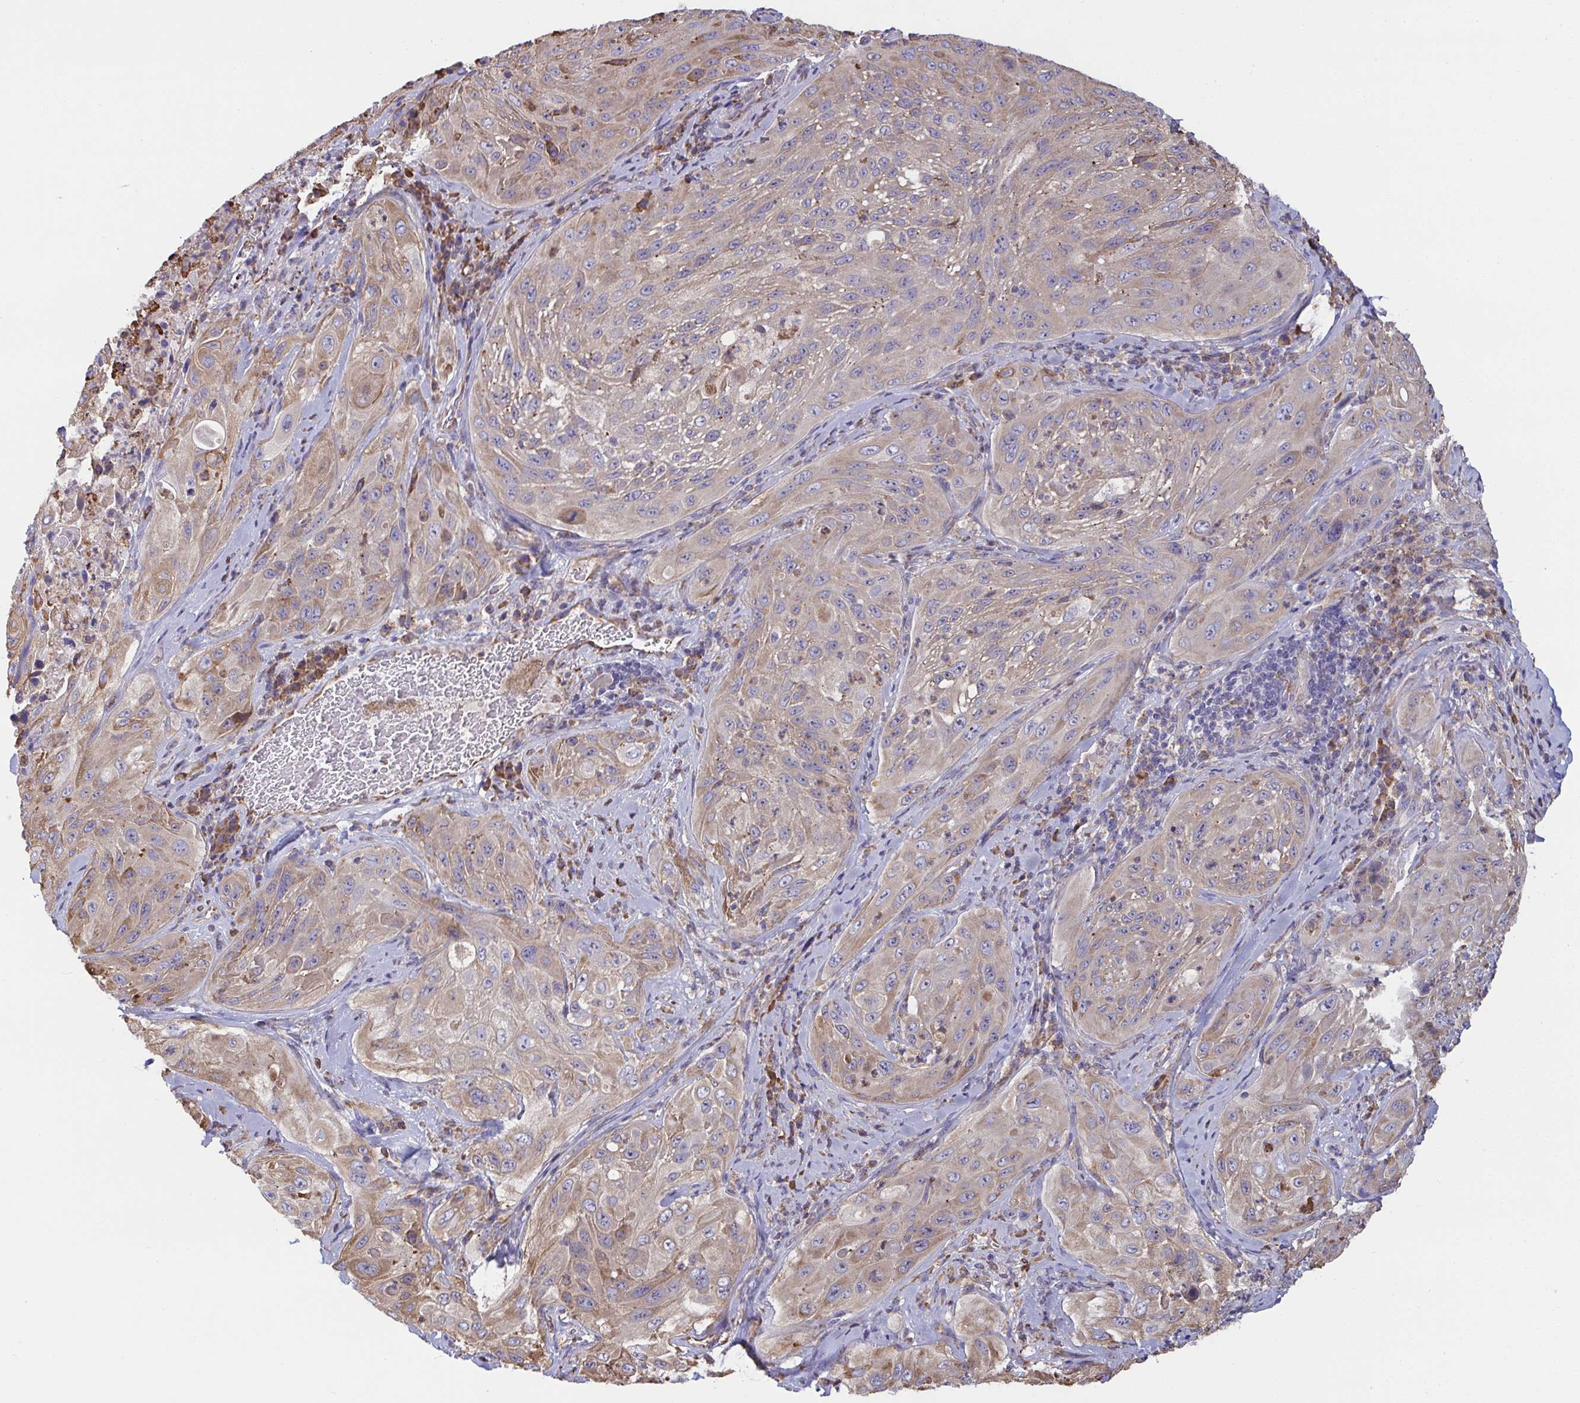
{"staining": {"intensity": "weak", "quantity": "<25%", "location": "cytoplasmic/membranous"}, "tissue": "cervical cancer", "cell_type": "Tumor cells", "image_type": "cancer", "snomed": [{"axis": "morphology", "description": "Squamous cell carcinoma, NOS"}, {"axis": "topography", "description": "Cervix"}], "caption": "The immunohistochemistry (IHC) histopathology image has no significant staining in tumor cells of cervical cancer (squamous cell carcinoma) tissue. (Immunohistochemistry (ihc), brightfield microscopy, high magnification).", "gene": "MYMK", "patient": {"sex": "female", "age": 42}}